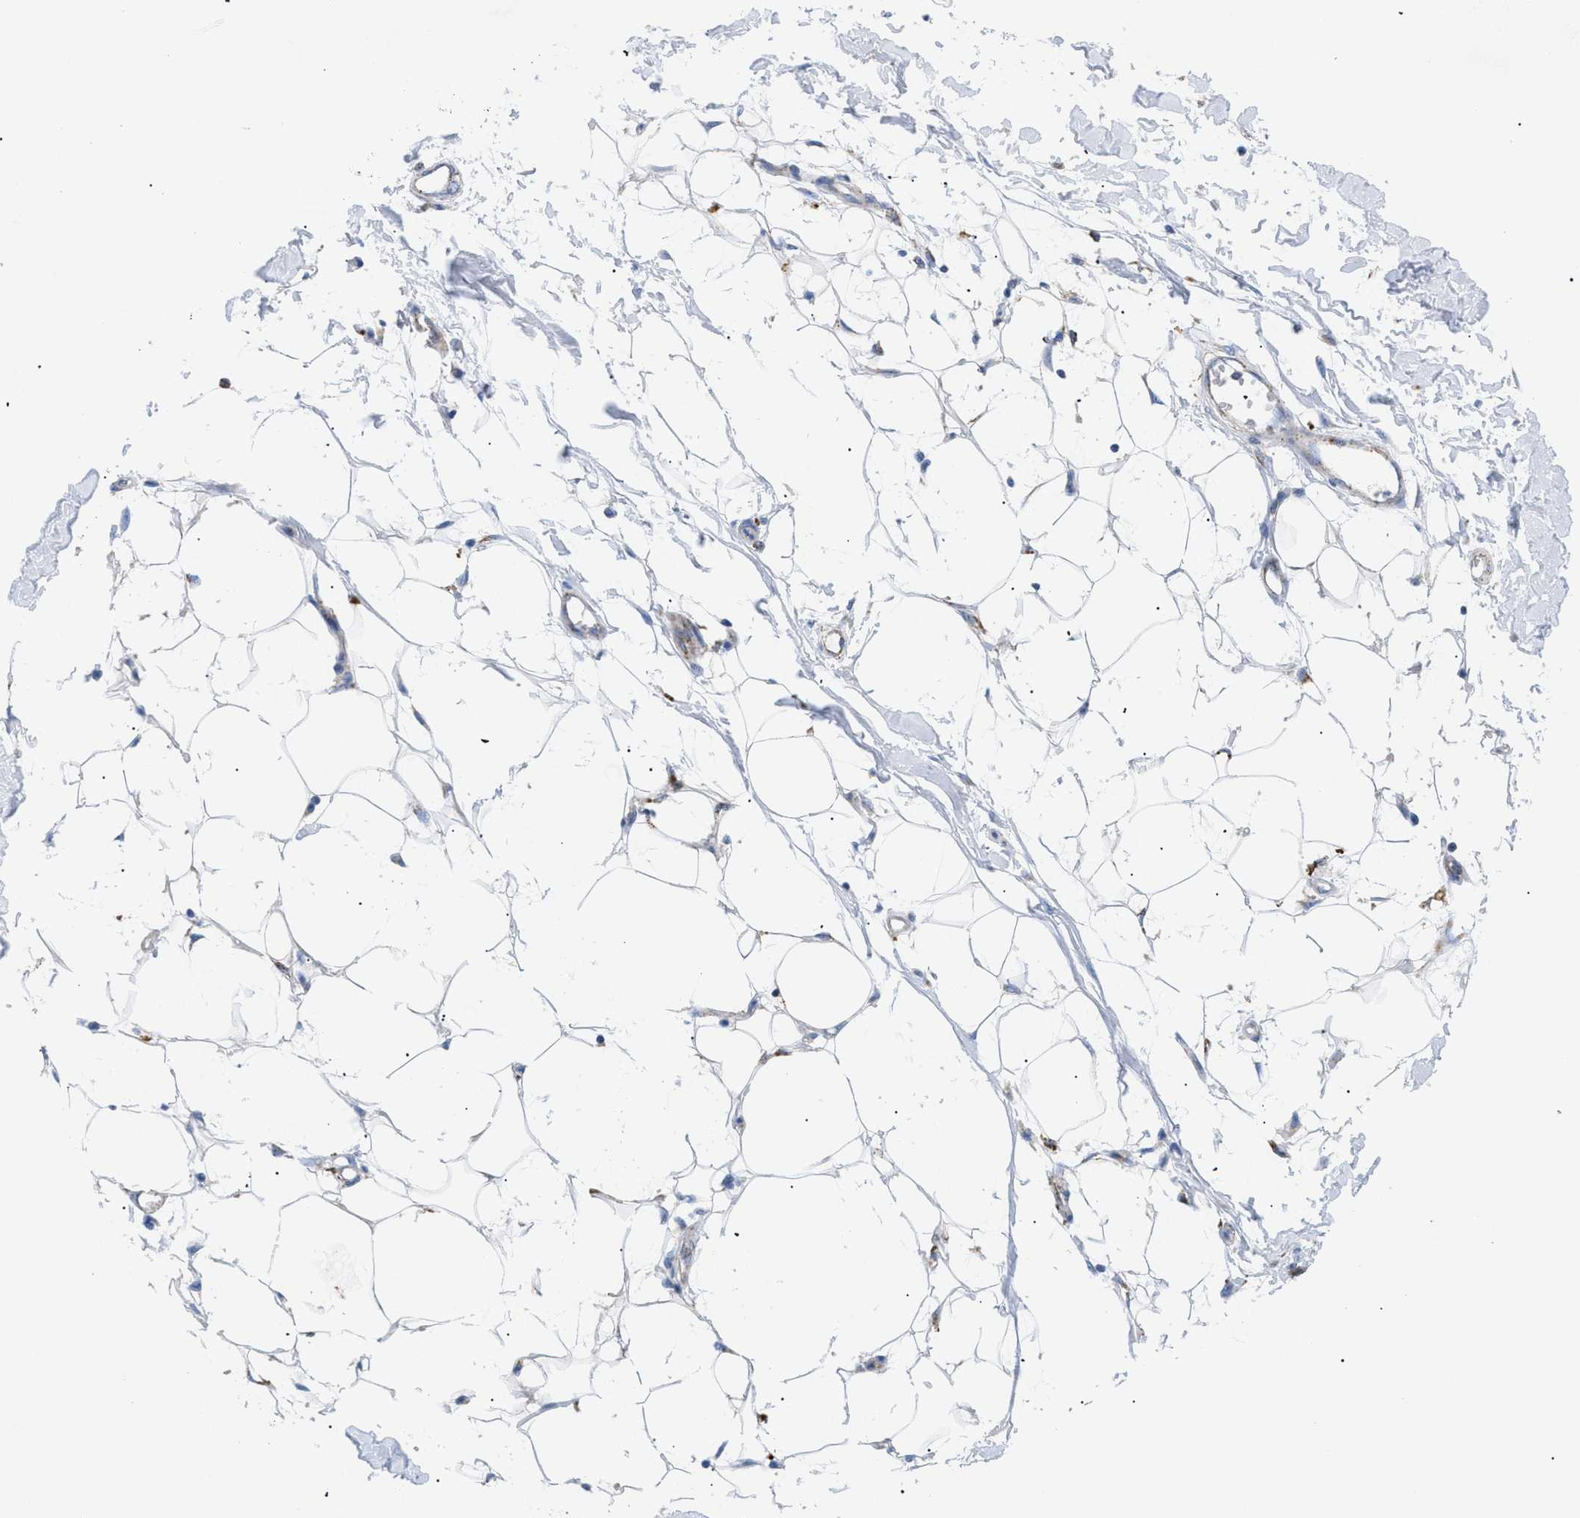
{"staining": {"intensity": "negative", "quantity": "none", "location": "none"}, "tissue": "adipose tissue", "cell_type": "Adipocytes", "image_type": "normal", "snomed": [{"axis": "morphology", "description": "Normal tissue, NOS"}, {"axis": "morphology", "description": "Squamous cell carcinoma, NOS"}, {"axis": "topography", "description": "Skin"}, {"axis": "topography", "description": "Peripheral nerve tissue"}], "caption": "Immunohistochemistry (IHC) micrograph of unremarkable adipose tissue stained for a protein (brown), which reveals no staining in adipocytes. (DAB IHC with hematoxylin counter stain).", "gene": "DRAM2", "patient": {"sex": "male", "age": 83}}